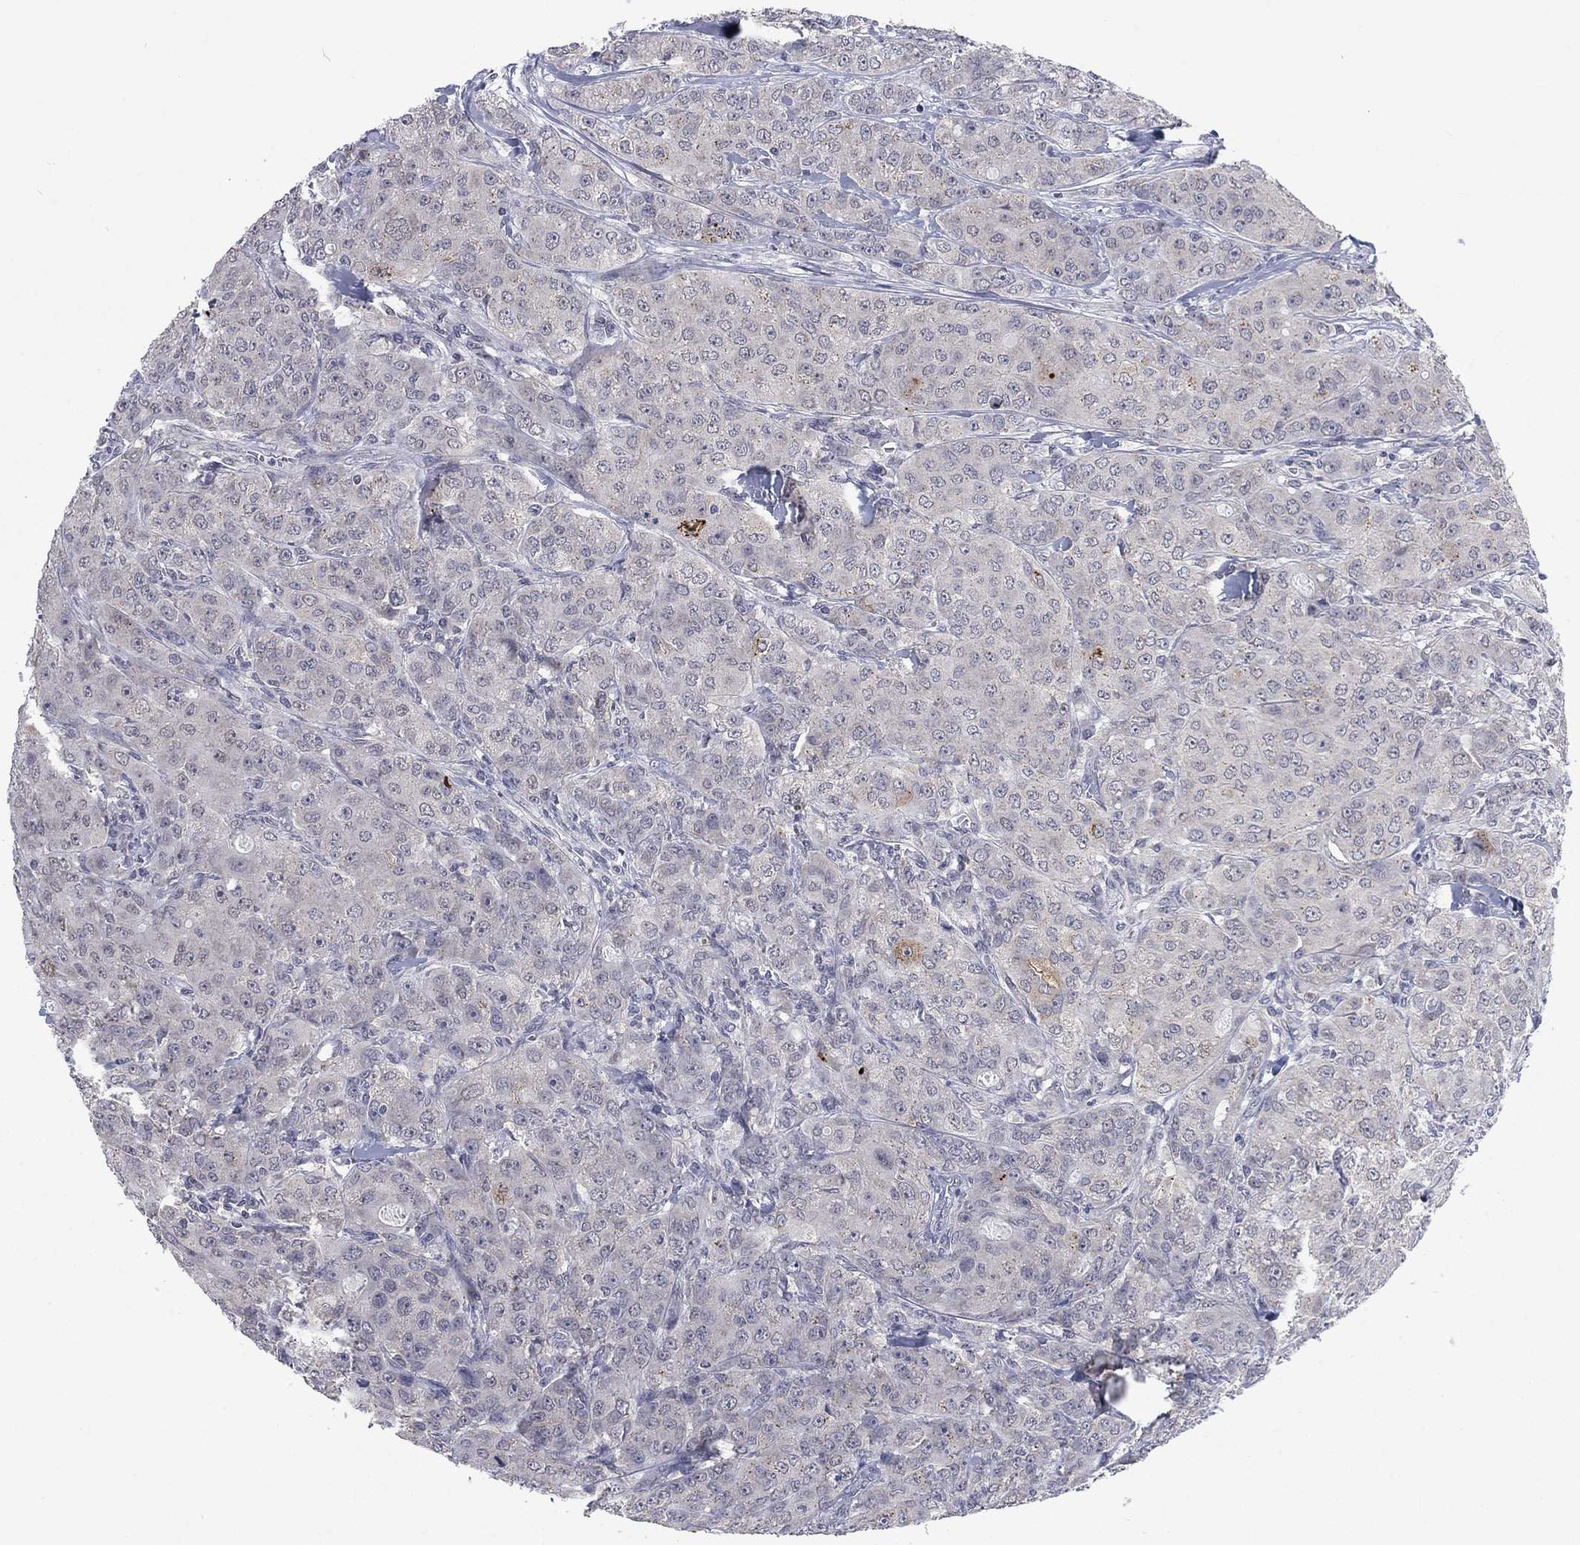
{"staining": {"intensity": "negative", "quantity": "none", "location": "none"}, "tissue": "breast cancer", "cell_type": "Tumor cells", "image_type": "cancer", "snomed": [{"axis": "morphology", "description": "Duct carcinoma"}, {"axis": "topography", "description": "Breast"}], "caption": "Tumor cells show no significant expression in breast cancer. (IHC, brightfield microscopy, high magnification).", "gene": "SPATA33", "patient": {"sex": "female", "age": 43}}